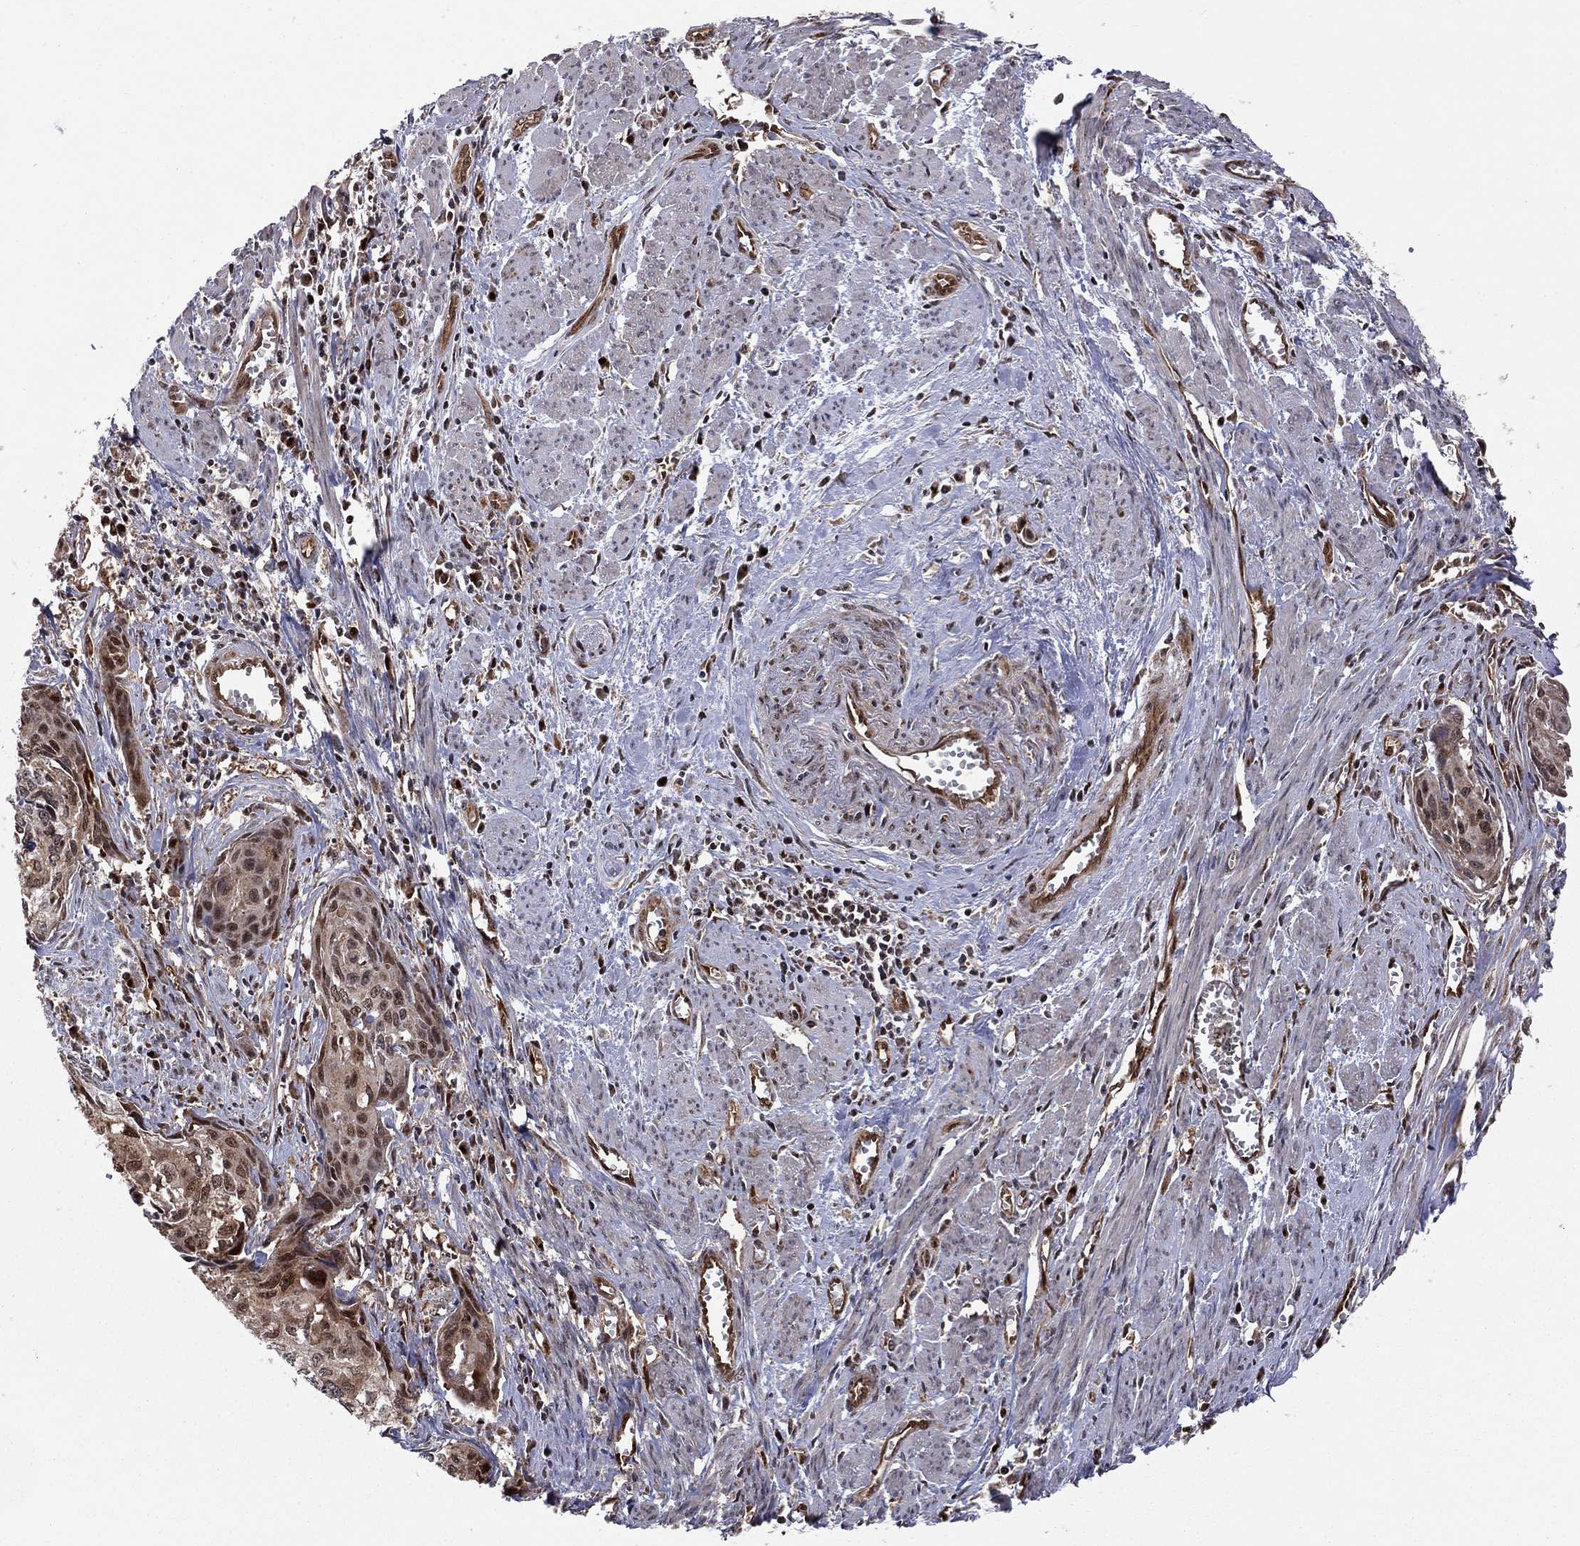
{"staining": {"intensity": "moderate", "quantity": "<25%", "location": "nuclear"}, "tissue": "cervical cancer", "cell_type": "Tumor cells", "image_type": "cancer", "snomed": [{"axis": "morphology", "description": "Squamous cell carcinoma, NOS"}, {"axis": "topography", "description": "Cervix"}], "caption": "Immunohistochemistry (IHC) of cervical cancer demonstrates low levels of moderate nuclear positivity in about <25% of tumor cells. (IHC, brightfield microscopy, high magnification).", "gene": "ELOB", "patient": {"sex": "female", "age": 58}}